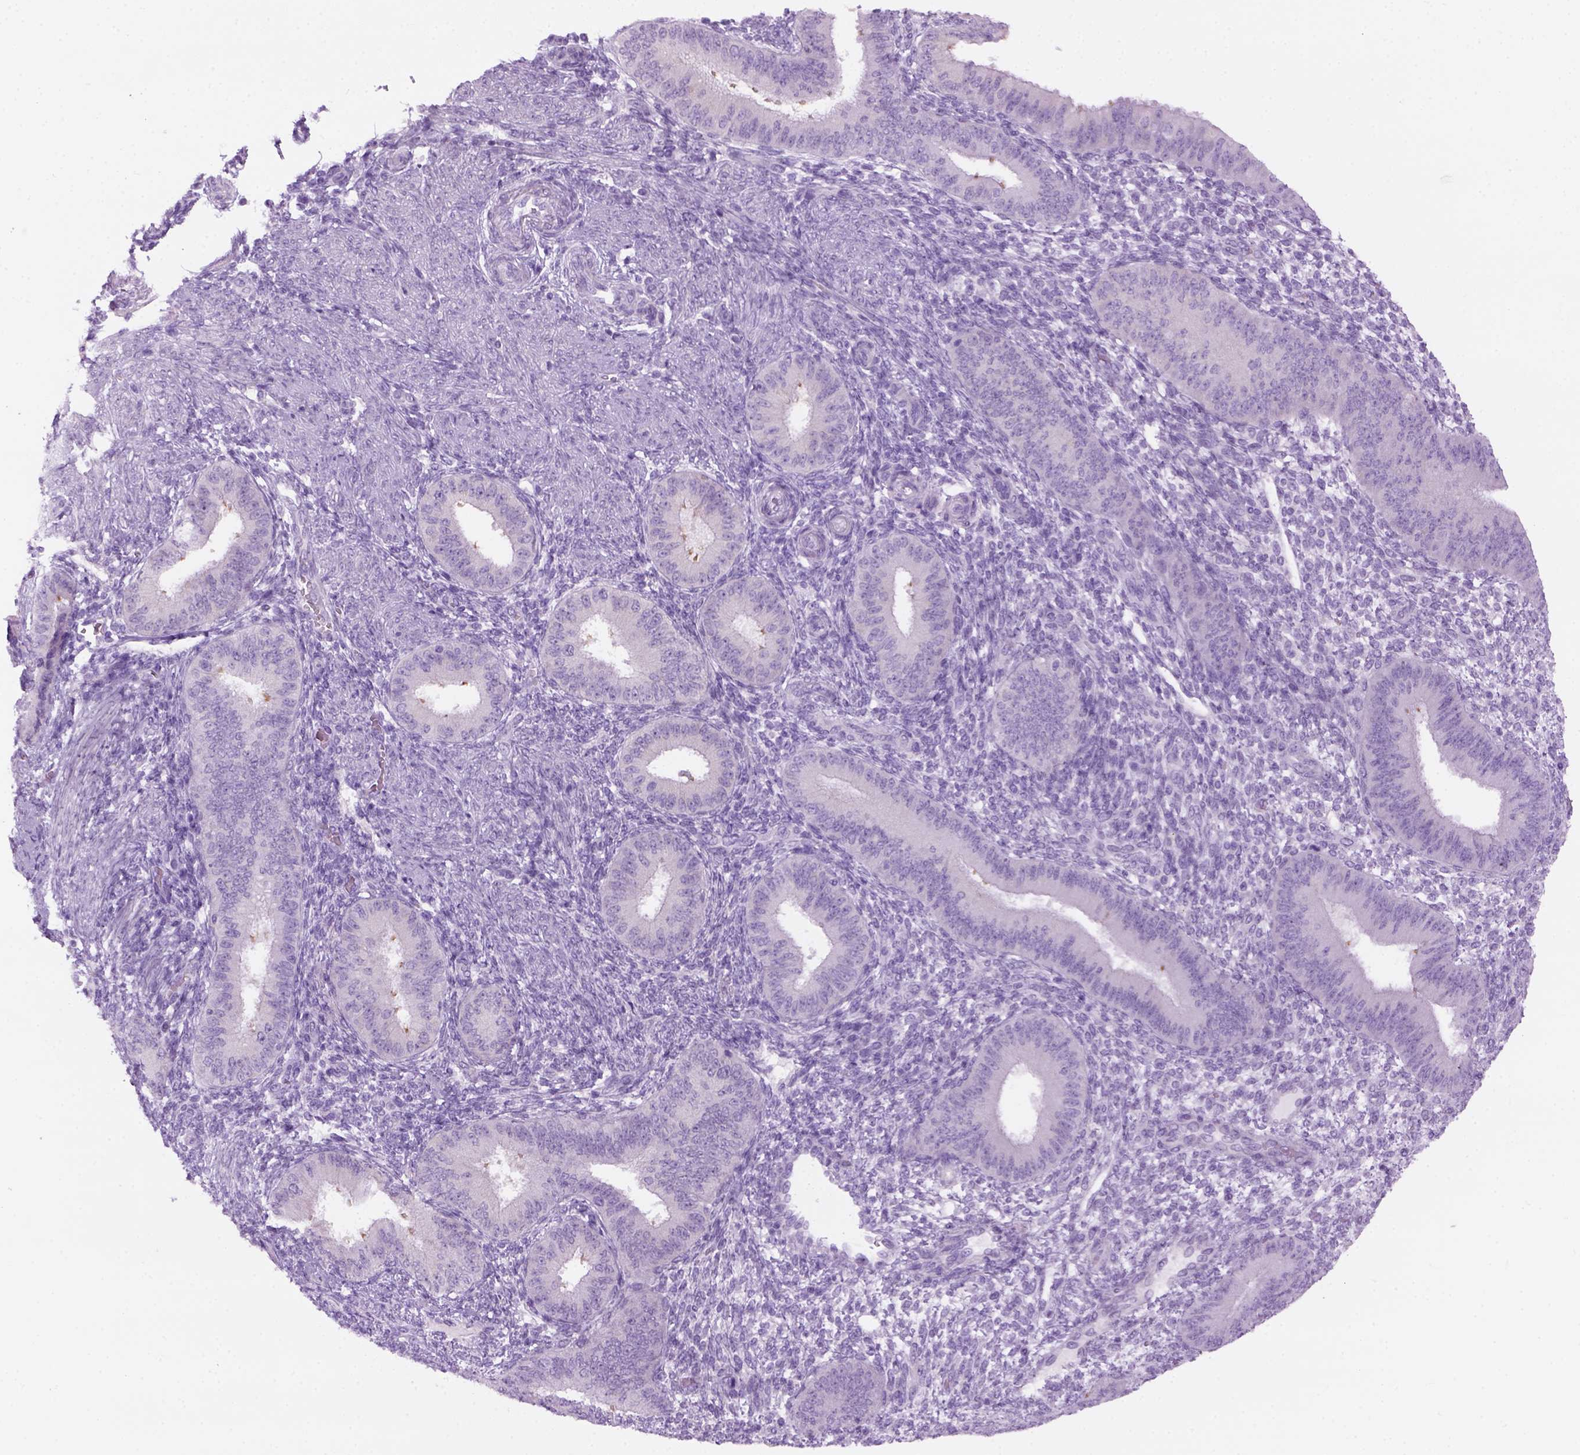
{"staining": {"intensity": "negative", "quantity": "none", "location": "none"}, "tissue": "endometrium", "cell_type": "Cells in endometrial stroma", "image_type": "normal", "snomed": [{"axis": "morphology", "description": "Normal tissue, NOS"}, {"axis": "topography", "description": "Endometrium"}], "caption": "This is an immunohistochemistry (IHC) micrograph of benign endometrium. There is no expression in cells in endometrial stroma.", "gene": "DNAH11", "patient": {"sex": "female", "age": 39}}